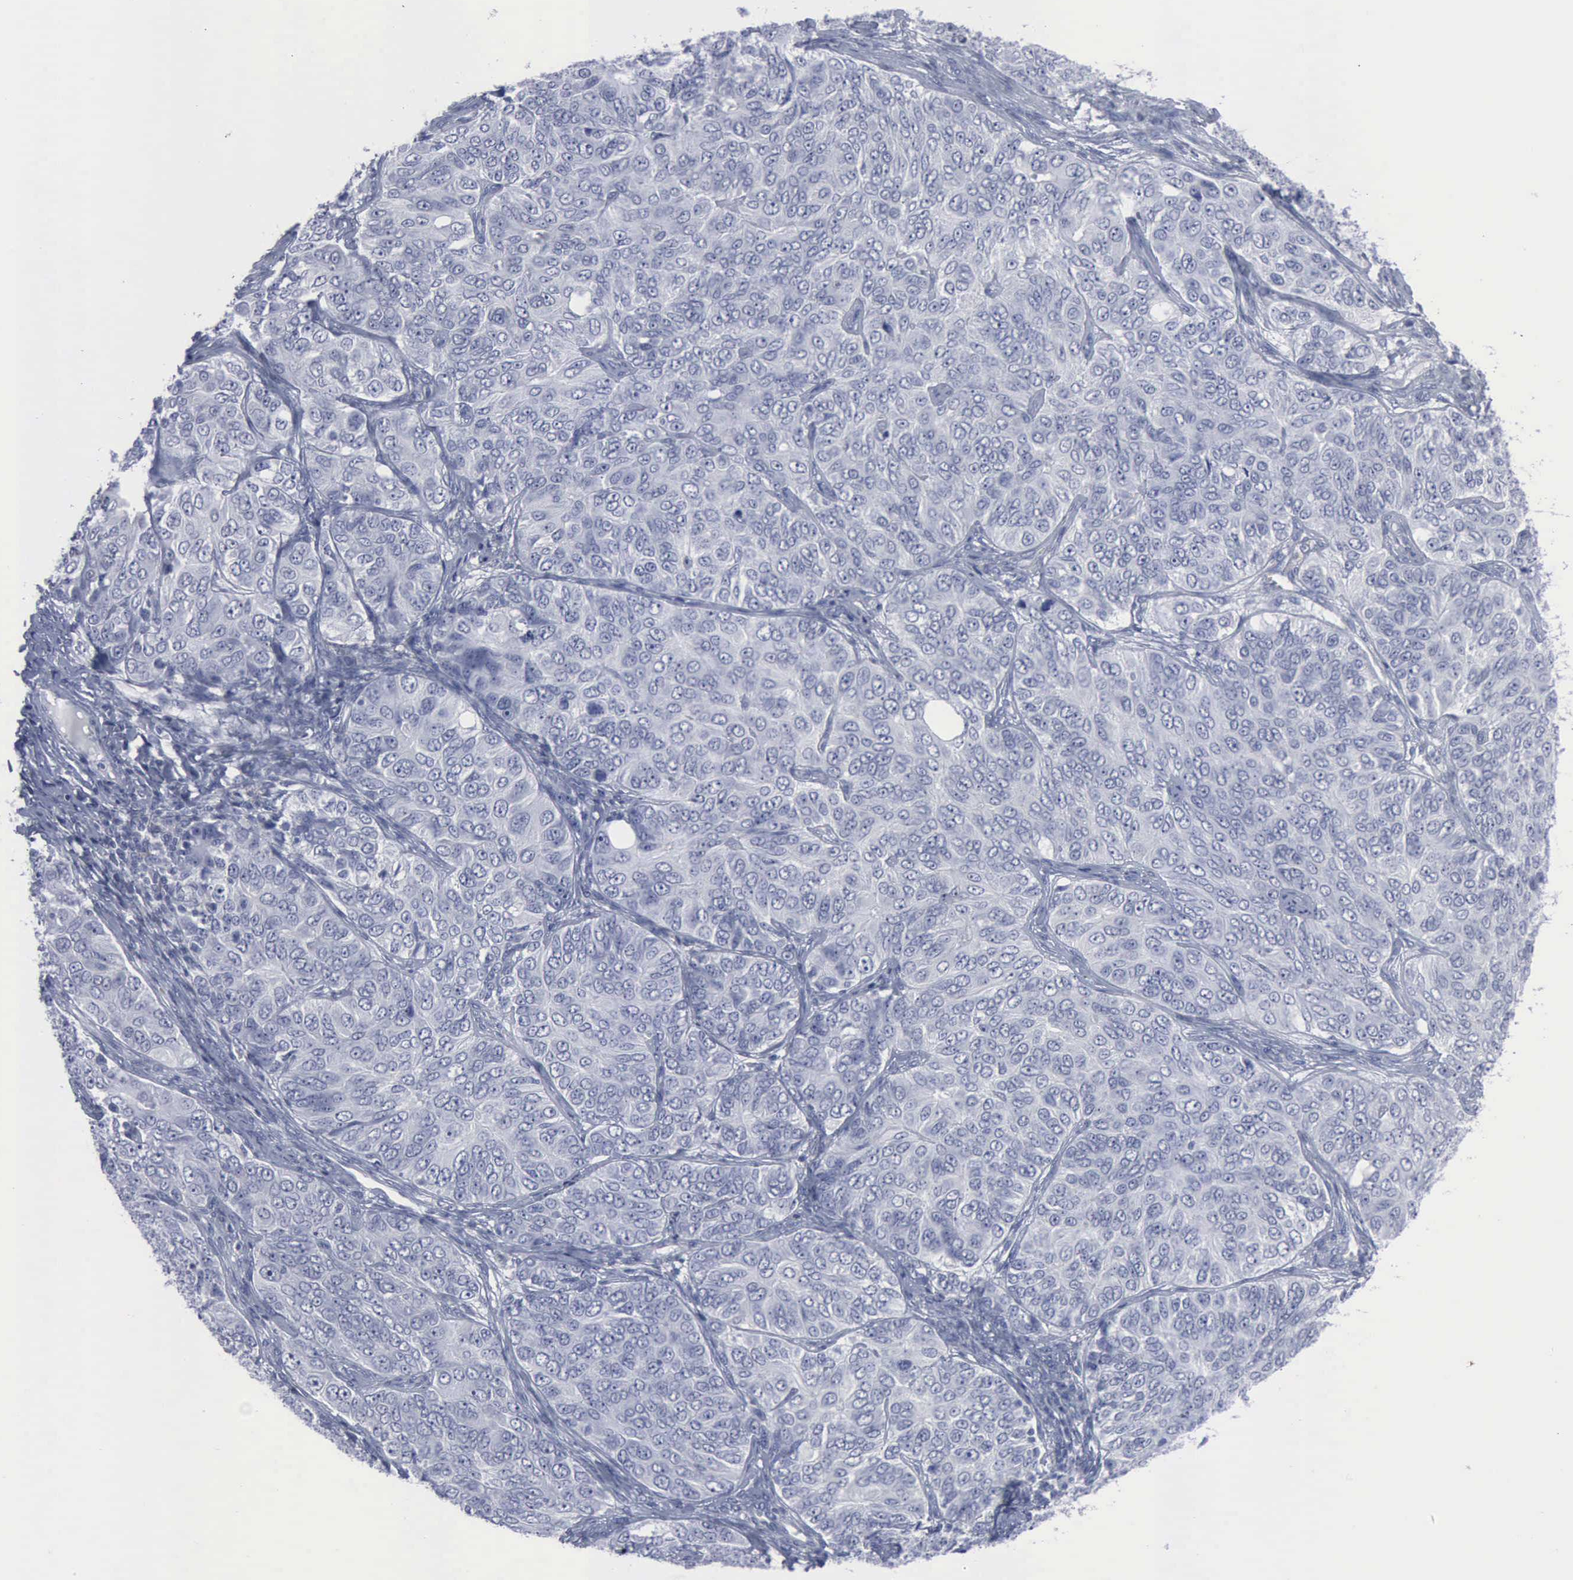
{"staining": {"intensity": "negative", "quantity": "none", "location": "none"}, "tissue": "ovarian cancer", "cell_type": "Tumor cells", "image_type": "cancer", "snomed": [{"axis": "morphology", "description": "Carcinoma, endometroid"}, {"axis": "topography", "description": "Ovary"}], "caption": "Immunohistochemistry histopathology image of human ovarian endometroid carcinoma stained for a protein (brown), which shows no positivity in tumor cells.", "gene": "VCAM1", "patient": {"sex": "female", "age": 51}}